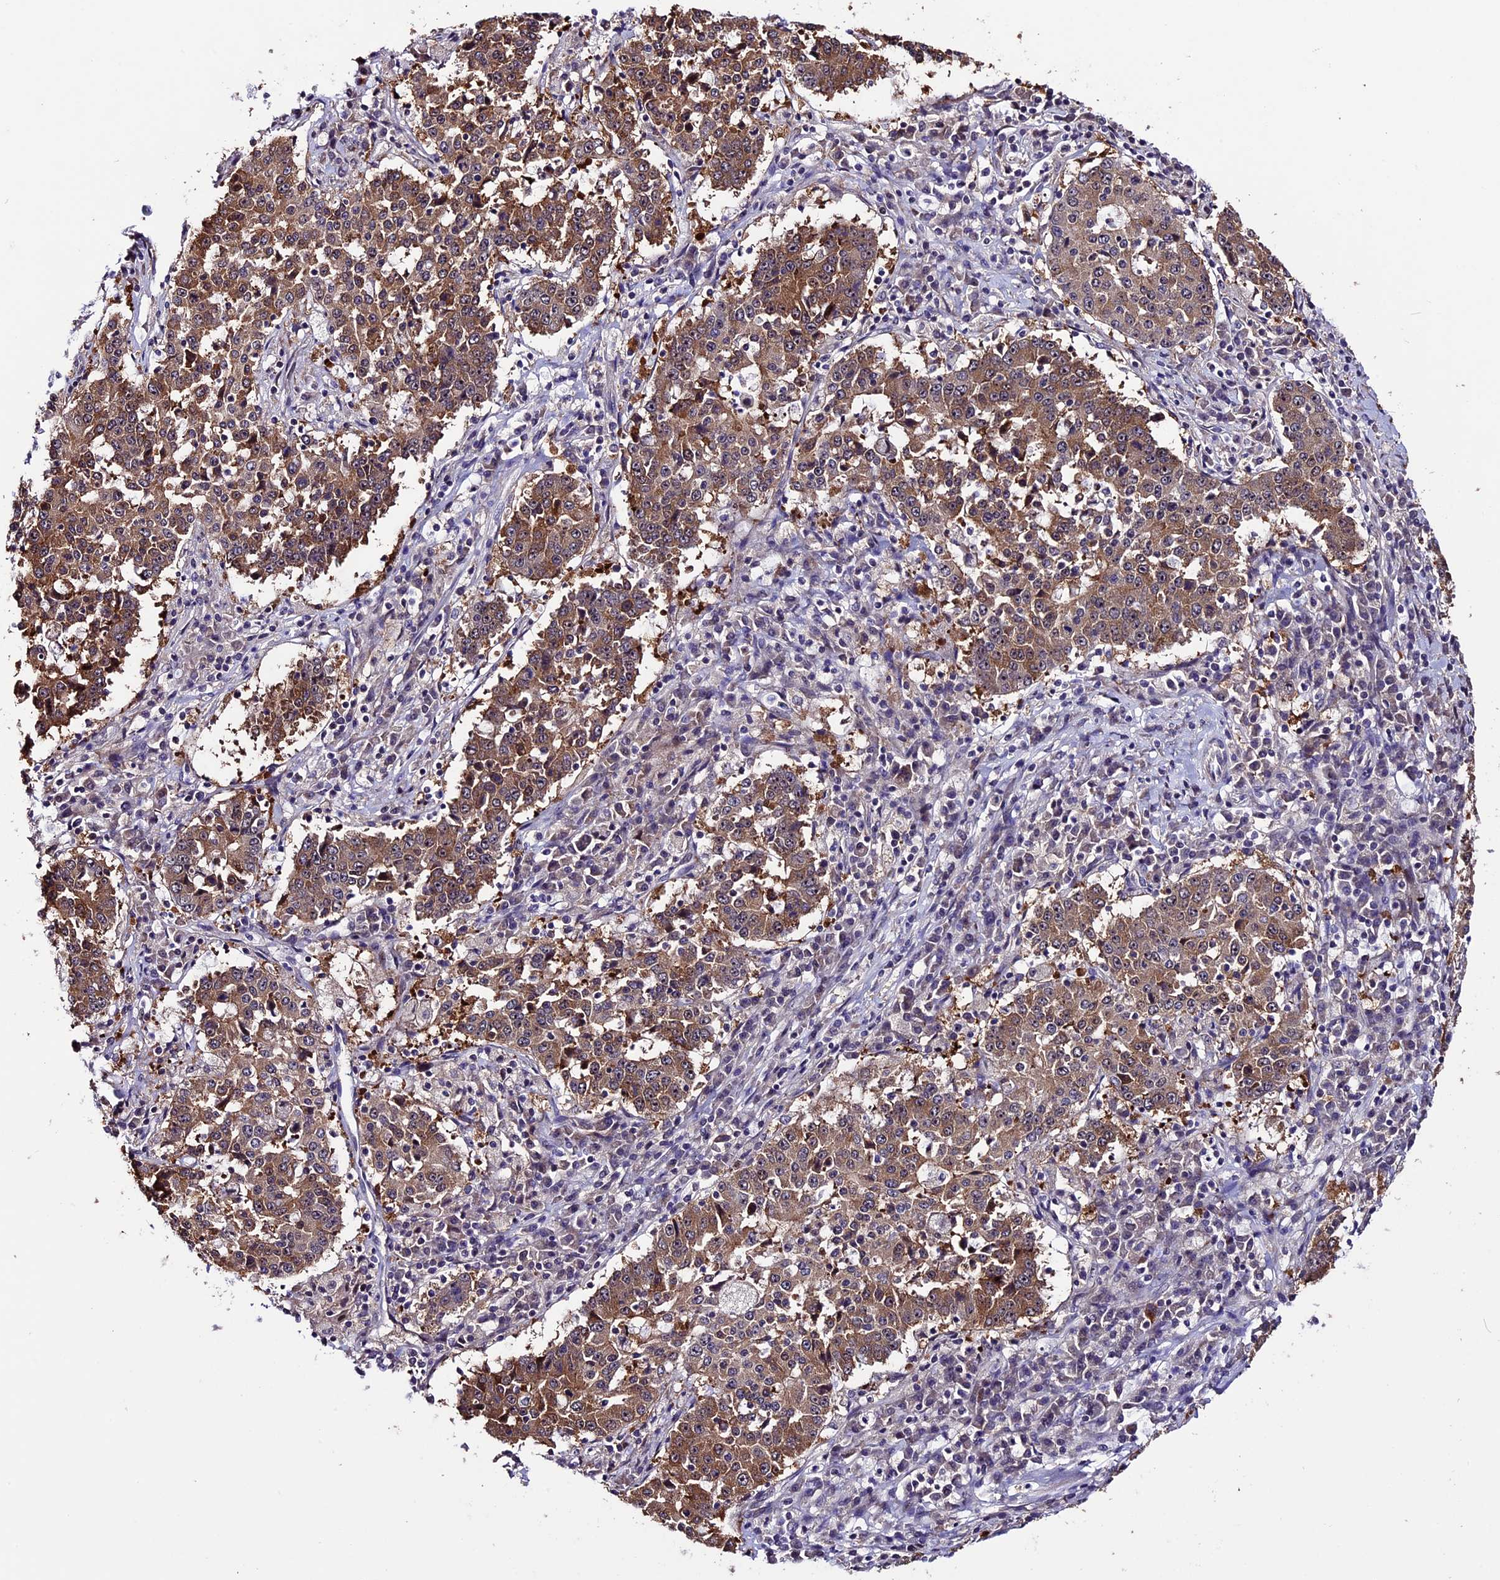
{"staining": {"intensity": "moderate", "quantity": ">75%", "location": "cytoplasmic/membranous"}, "tissue": "stomach cancer", "cell_type": "Tumor cells", "image_type": "cancer", "snomed": [{"axis": "morphology", "description": "Adenocarcinoma, NOS"}, {"axis": "topography", "description": "Stomach"}], "caption": "Immunohistochemical staining of stomach cancer (adenocarcinoma) exhibits medium levels of moderate cytoplasmic/membranous positivity in about >75% of tumor cells.", "gene": "XKR7", "patient": {"sex": "male", "age": 59}}